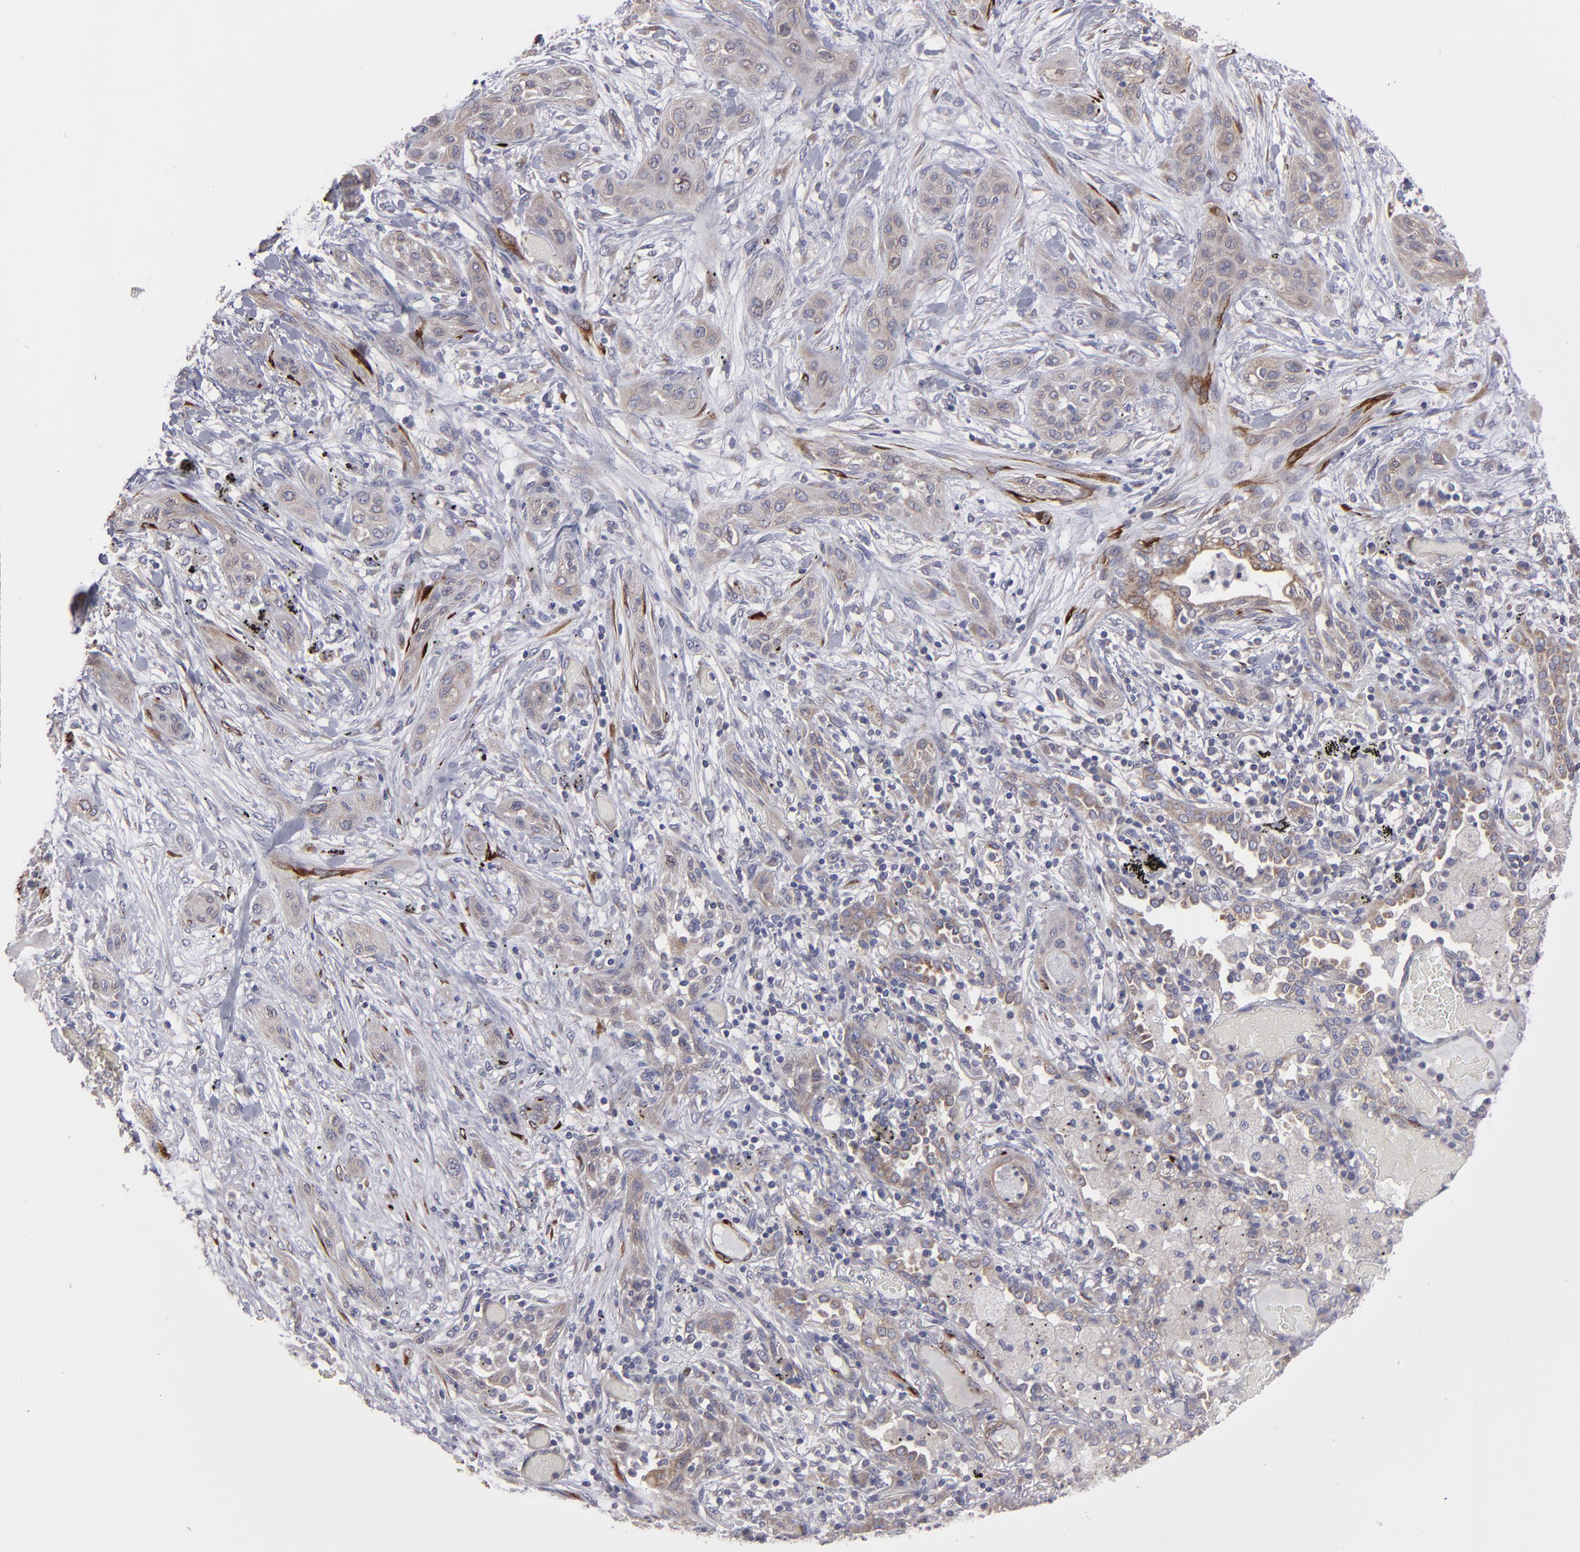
{"staining": {"intensity": "weak", "quantity": ">75%", "location": "cytoplasmic/membranous"}, "tissue": "lung cancer", "cell_type": "Tumor cells", "image_type": "cancer", "snomed": [{"axis": "morphology", "description": "Squamous cell carcinoma, NOS"}, {"axis": "topography", "description": "Lung"}], "caption": "Squamous cell carcinoma (lung) stained with a protein marker displays weak staining in tumor cells.", "gene": "SLMAP", "patient": {"sex": "female", "age": 47}}